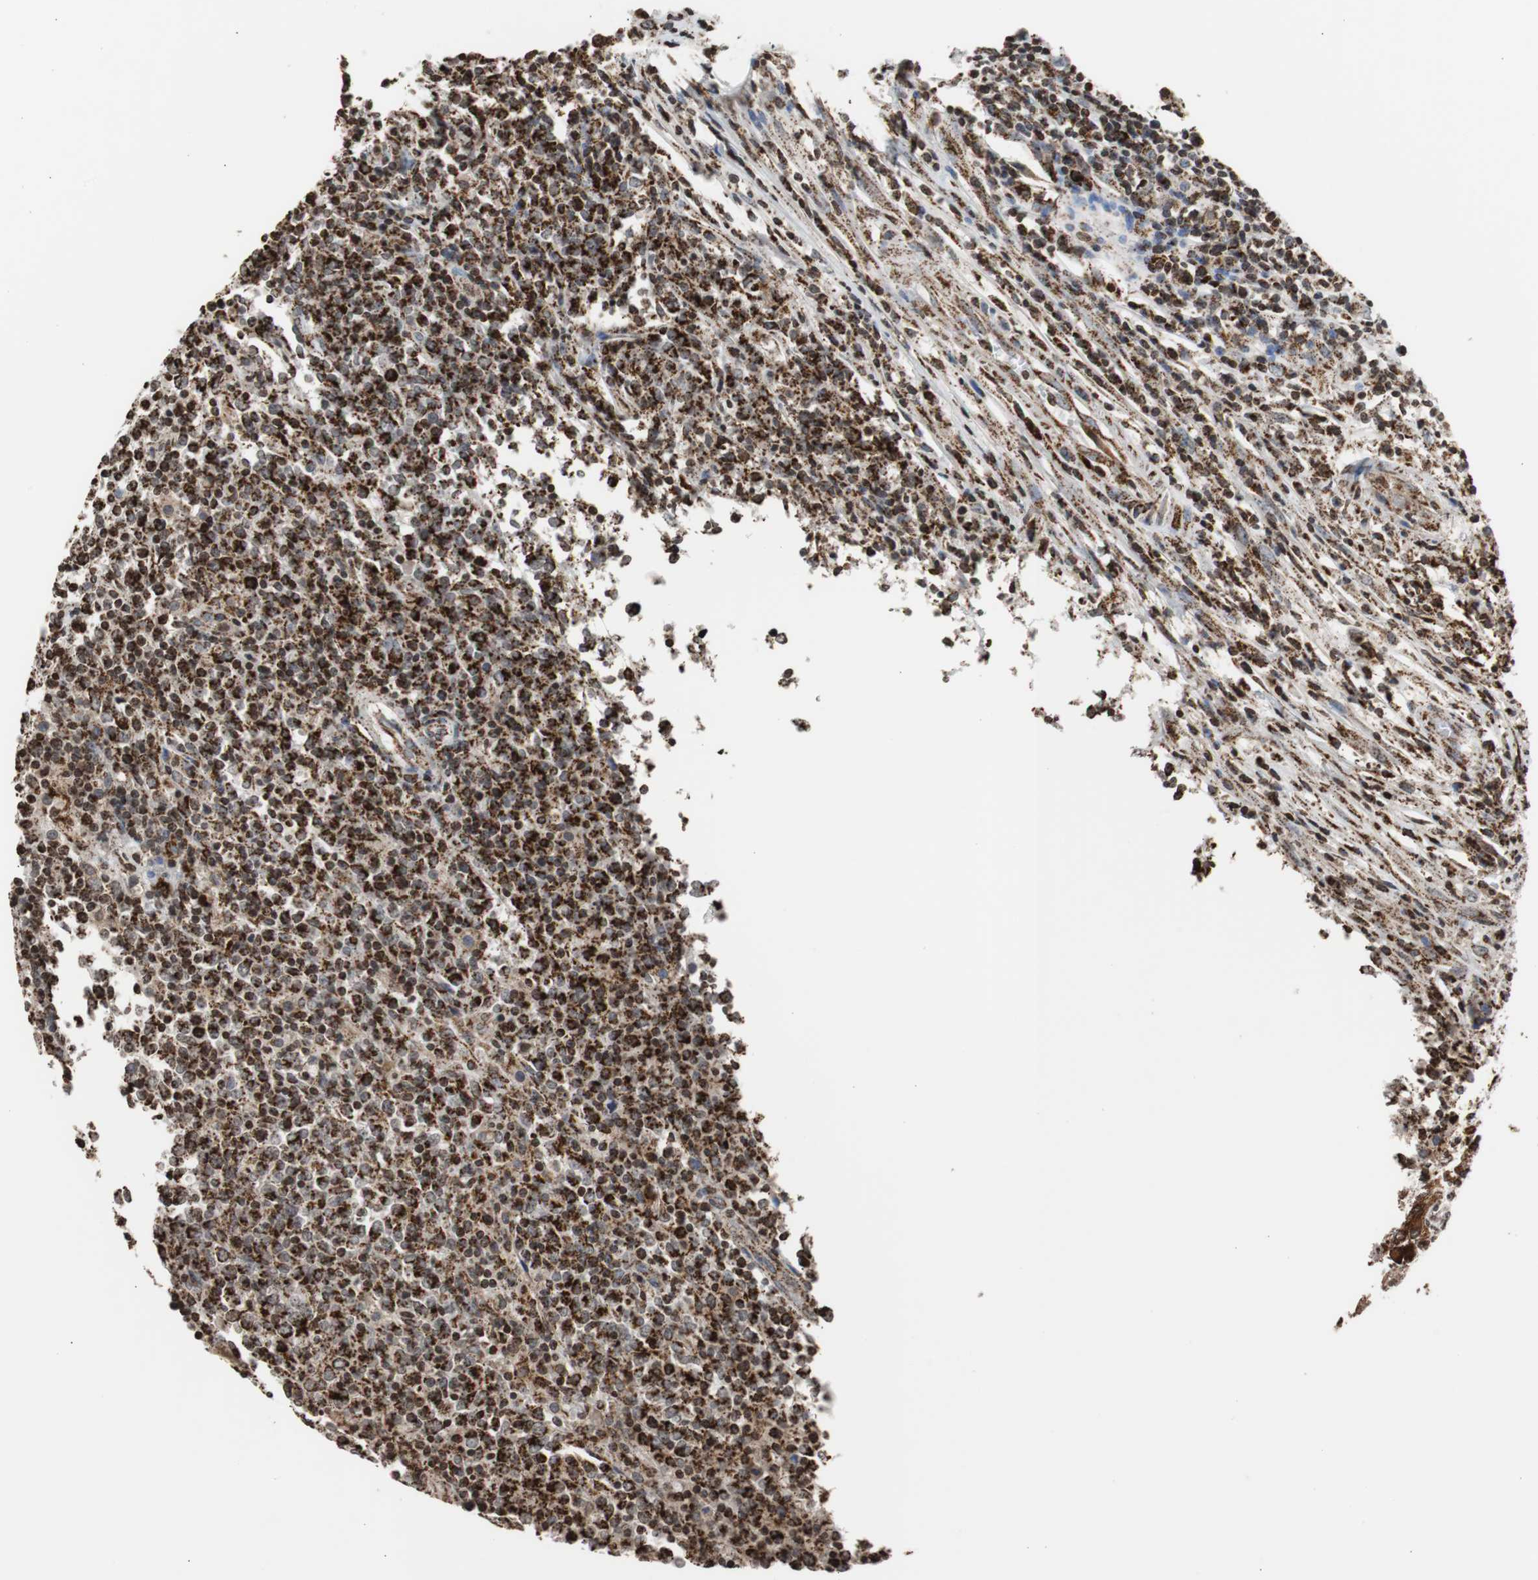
{"staining": {"intensity": "strong", "quantity": ">75%", "location": "cytoplasmic/membranous"}, "tissue": "lymphoma", "cell_type": "Tumor cells", "image_type": "cancer", "snomed": [{"axis": "morphology", "description": "Malignant lymphoma, non-Hodgkin's type, High grade"}, {"axis": "topography", "description": "Lymph node"}], "caption": "Lymphoma stained with DAB IHC displays high levels of strong cytoplasmic/membranous expression in about >75% of tumor cells.", "gene": "HSPA9", "patient": {"sex": "female", "age": 84}}